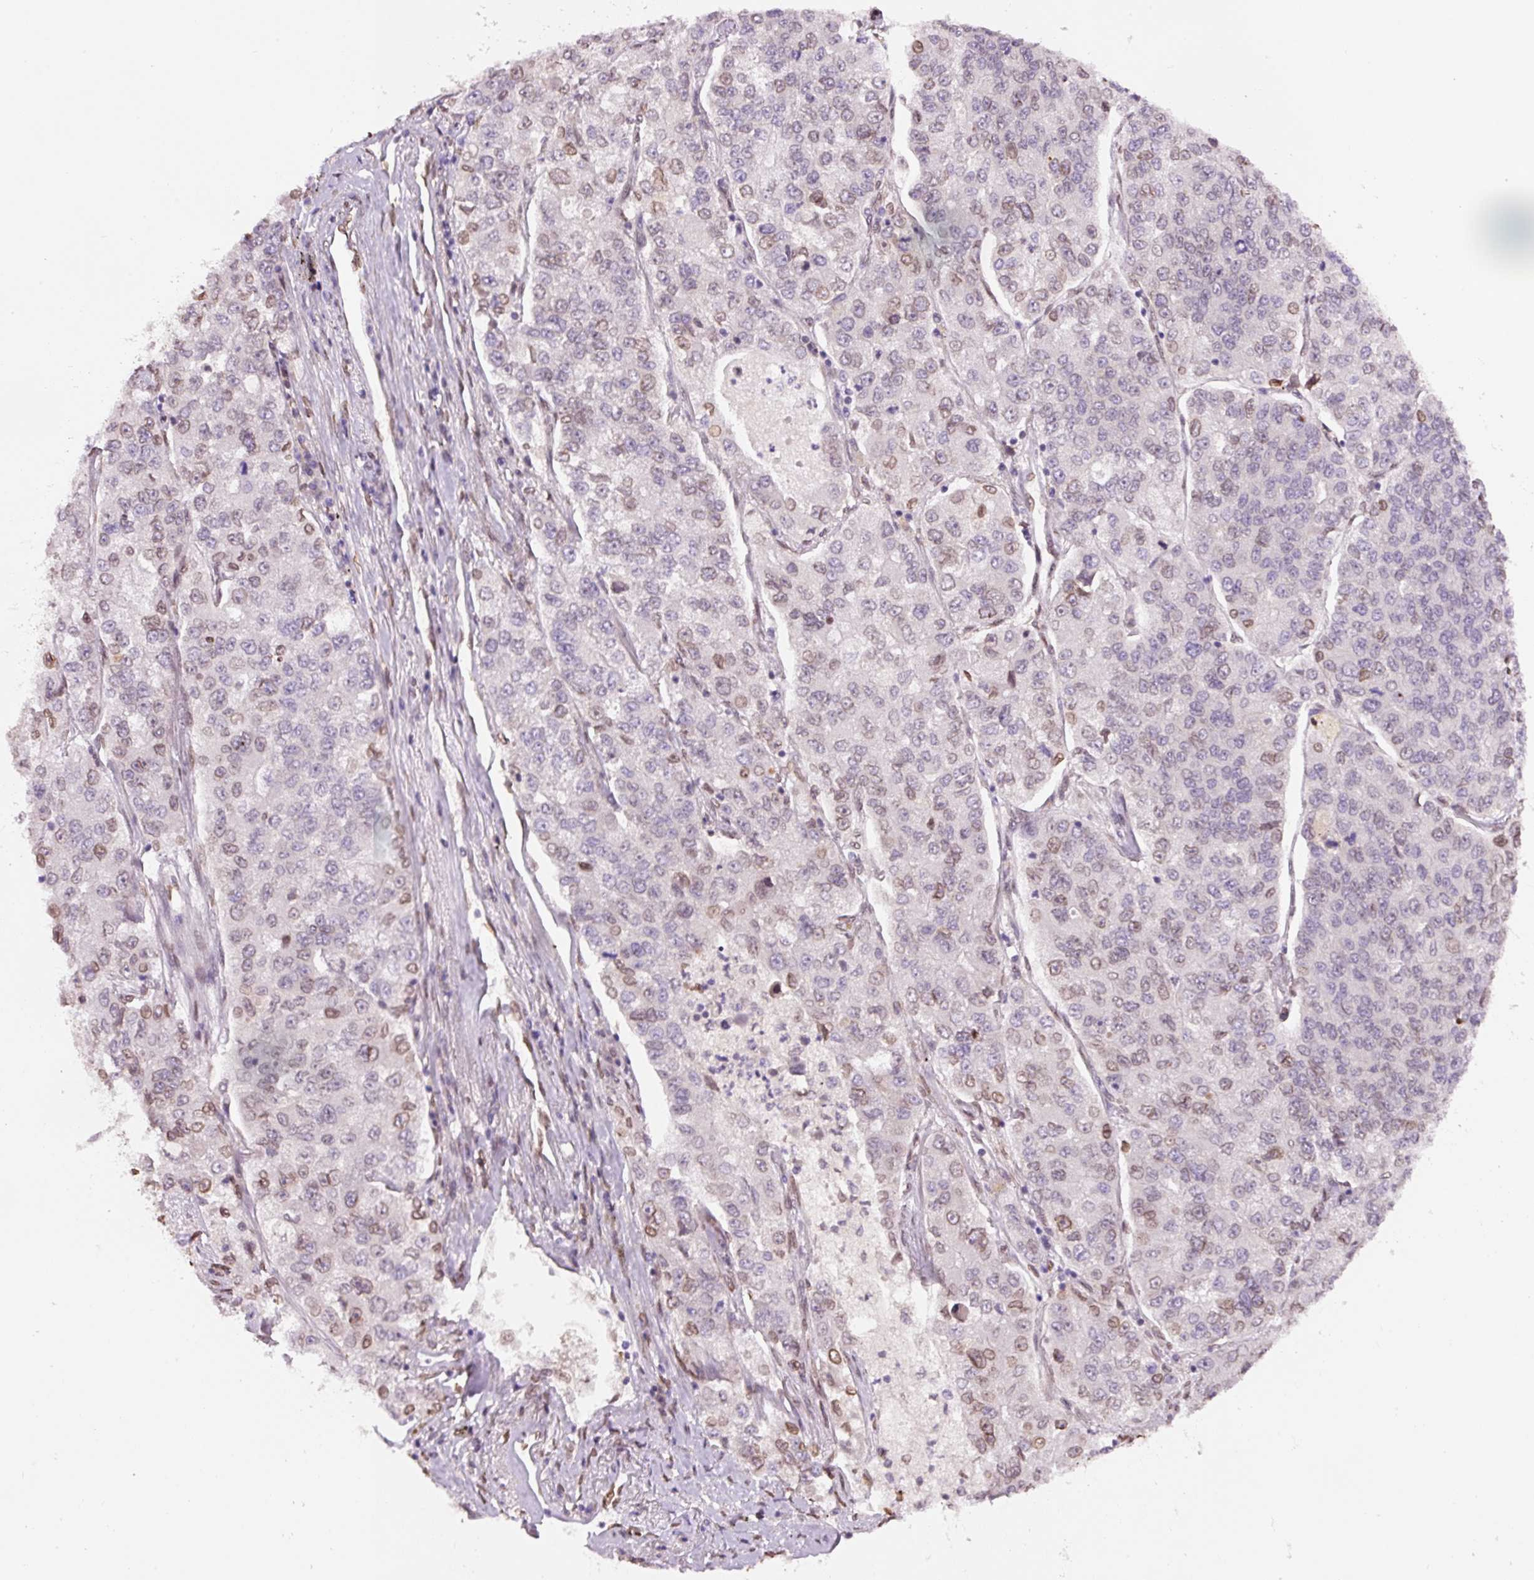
{"staining": {"intensity": "moderate", "quantity": "<25%", "location": "cytoplasmic/membranous,nuclear"}, "tissue": "lung cancer", "cell_type": "Tumor cells", "image_type": "cancer", "snomed": [{"axis": "morphology", "description": "Adenocarcinoma, NOS"}, {"axis": "topography", "description": "Lung"}], "caption": "DAB immunohistochemical staining of lung adenocarcinoma displays moderate cytoplasmic/membranous and nuclear protein expression in about <25% of tumor cells. (DAB (3,3'-diaminobenzidine) IHC with brightfield microscopy, high magnification).", "gene": "ZNF224", "patient": {"sex": "male", "age": 49}}